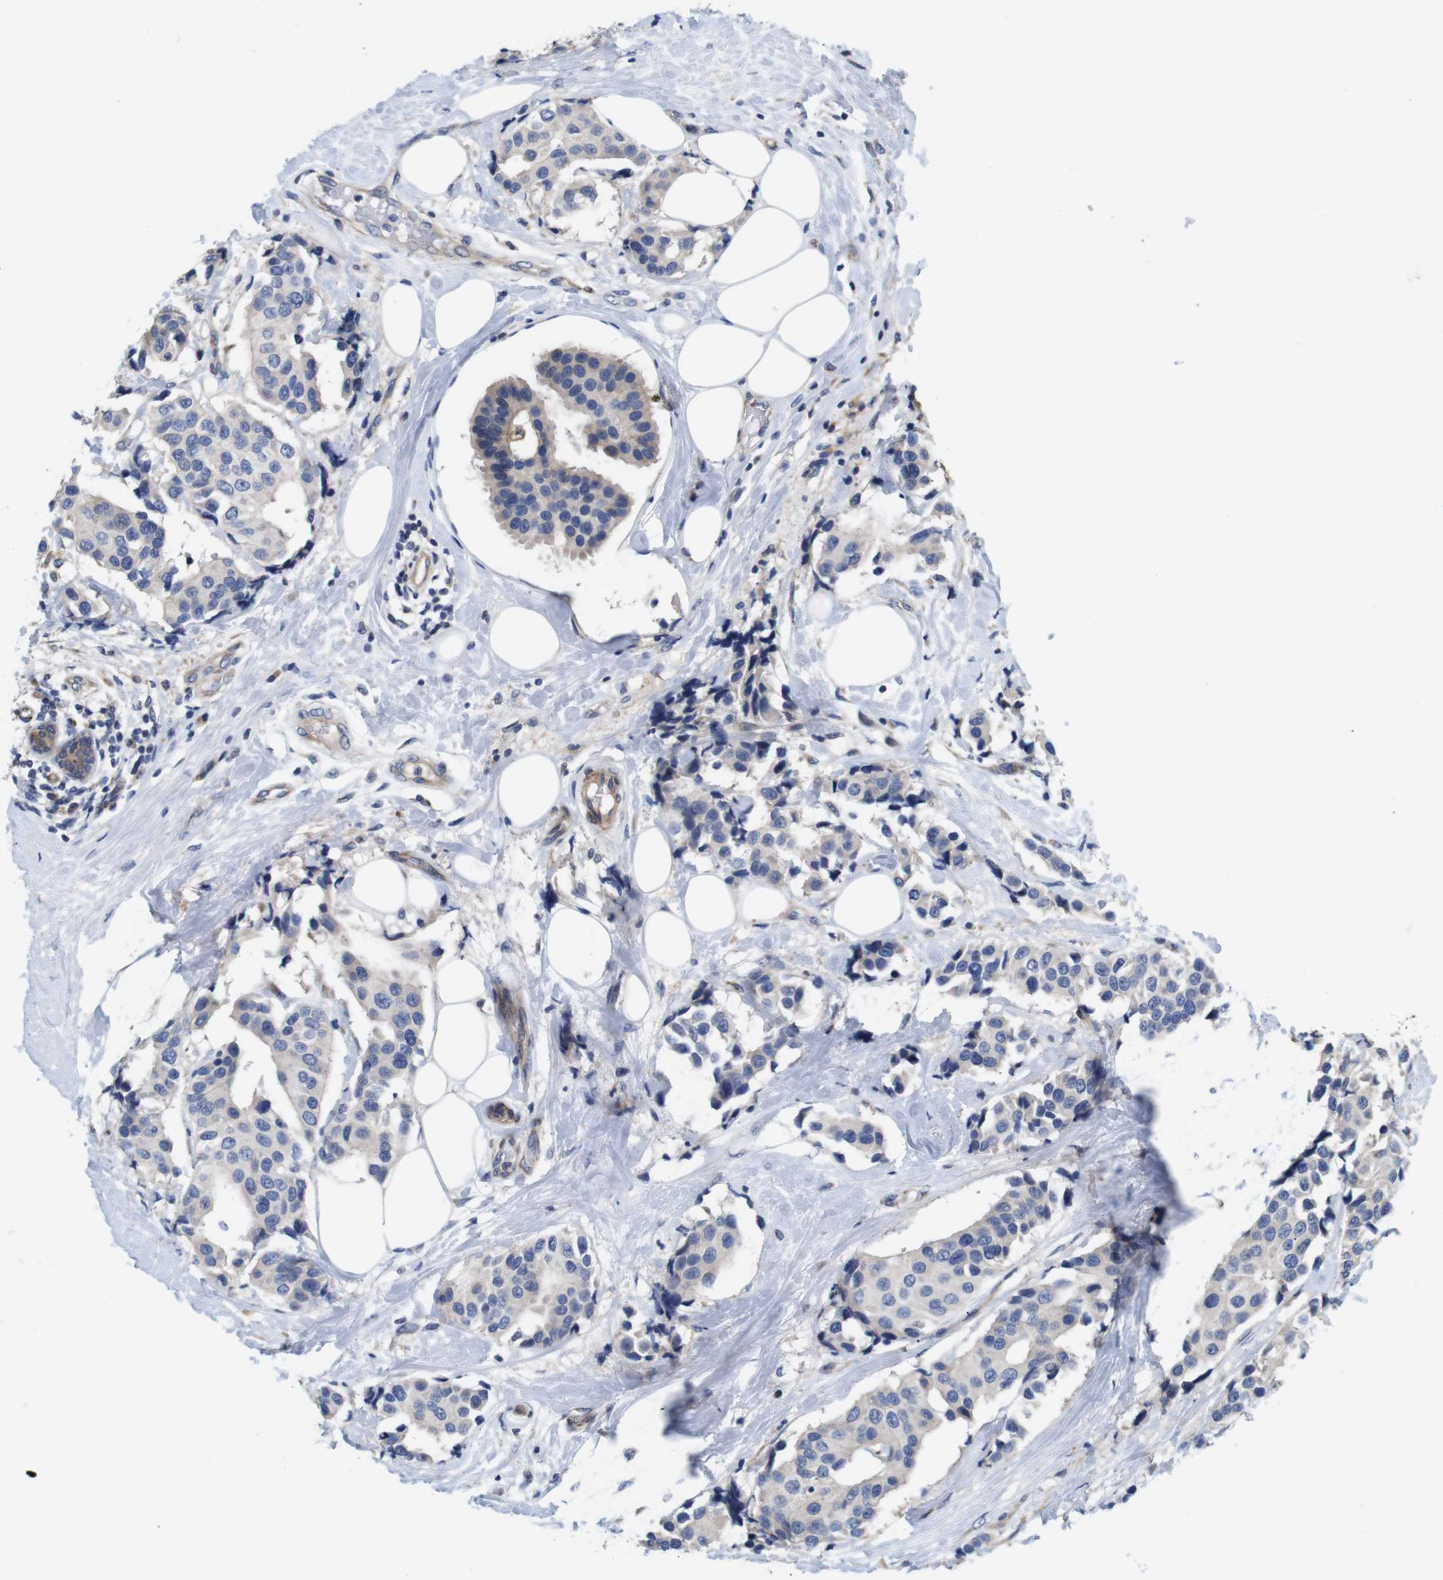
{"staining": {"intensity": "weak", "quantity": "<25%", "location": "cytoplasmic/membranous"}, "tissue": "breast cancer", "cell_type": "Tumor cells", "image_type": "cancer", "snomed": [{"axis": "morphology", "description": "Normal tissue, NOS"}, {"axis": "morphology", "description": "Duct carcinoma"}, {"axis": "topography", "description": "Breast"}], "caption": "The histopathology image displays no staining of tumor cells in breast cancer.", "gene": "SPRY3", "patient": {"sex": "female", "age": 39}}